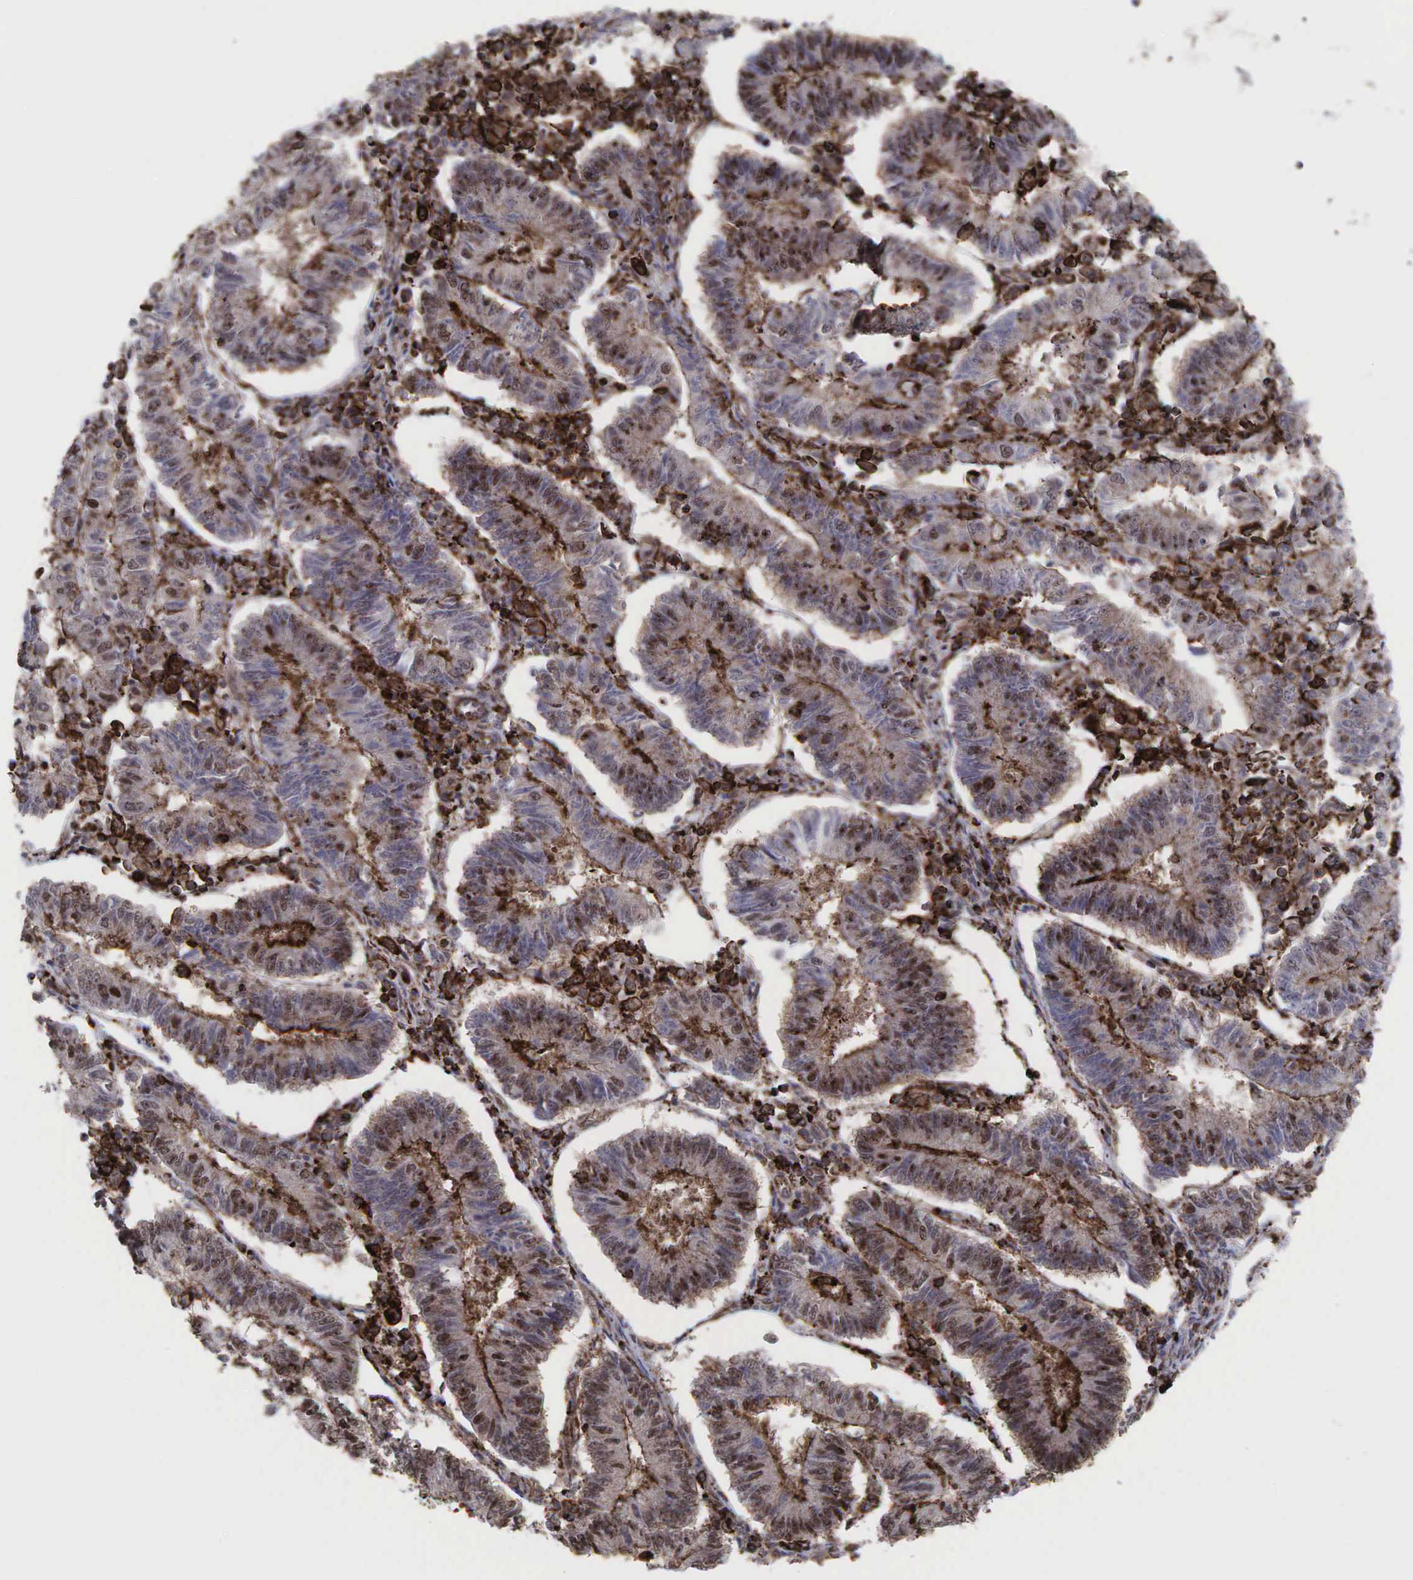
{"staining": {"intensity": "weak", "quantity": ">75%", "location": "cytoplasmic/membranous"}, "tissue": "endometrial cancer", "cell_type": "Tumor cells", "image_type": "cancer", "snomed": [{"axis": "morphology", "description": "Adenocarcinoma, NOS"}, {"axis": "topography", "description": "Endometrium"}], "caption": "IHC (DAB) staining of adenocarcinoma (endometrial) demonstrates weak cytoplasmic/membranous protein staining in about >75% of tumor cells.", "gene": "GPRASP1", "patient": {"sex": "female", "age": 75}}